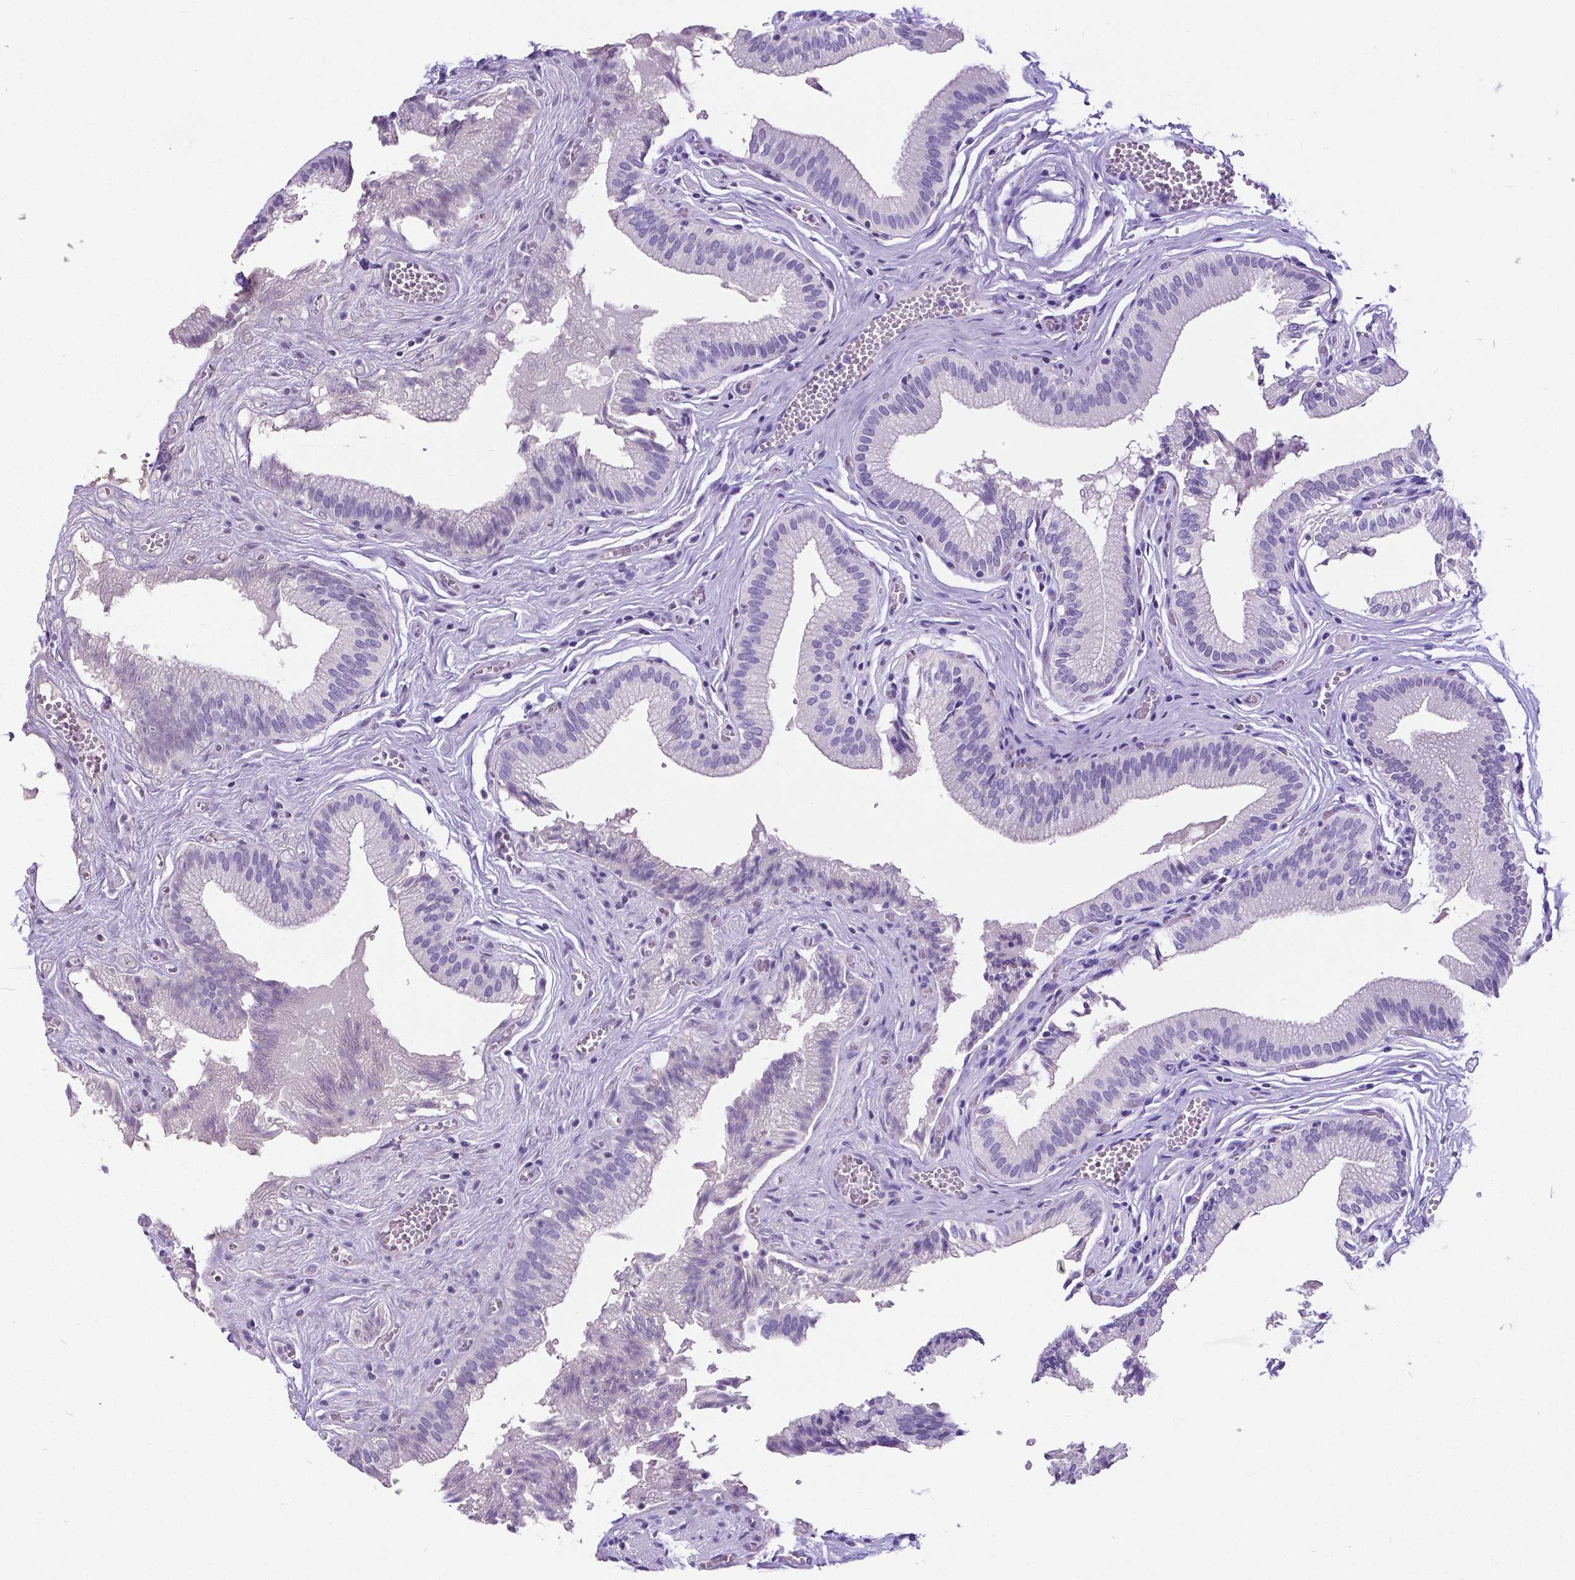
{"staining": {"intensity": "negative", "quantity": "none", "location": "none"}, "tissue": "gallbladder", "cell_type": "Glandular cells", "image_type": "normal", "snomed": [{"axis": "morphology", "description": "Normal tissue, NOS"}, {"axis": "topography", "description": "Gallbladder"}, {"axis": "topography", "description": "Peripheral nerve tissue"}], "caption": "A histopathology image of gallbladder stained for a protein displays no brown staining in glandular cells. (Brightfield microscopy of DAB immunohistochemistry (IHC) at high magnification).", "gene": "SATB2", "patient": {"sex": "male", "age": 17}}